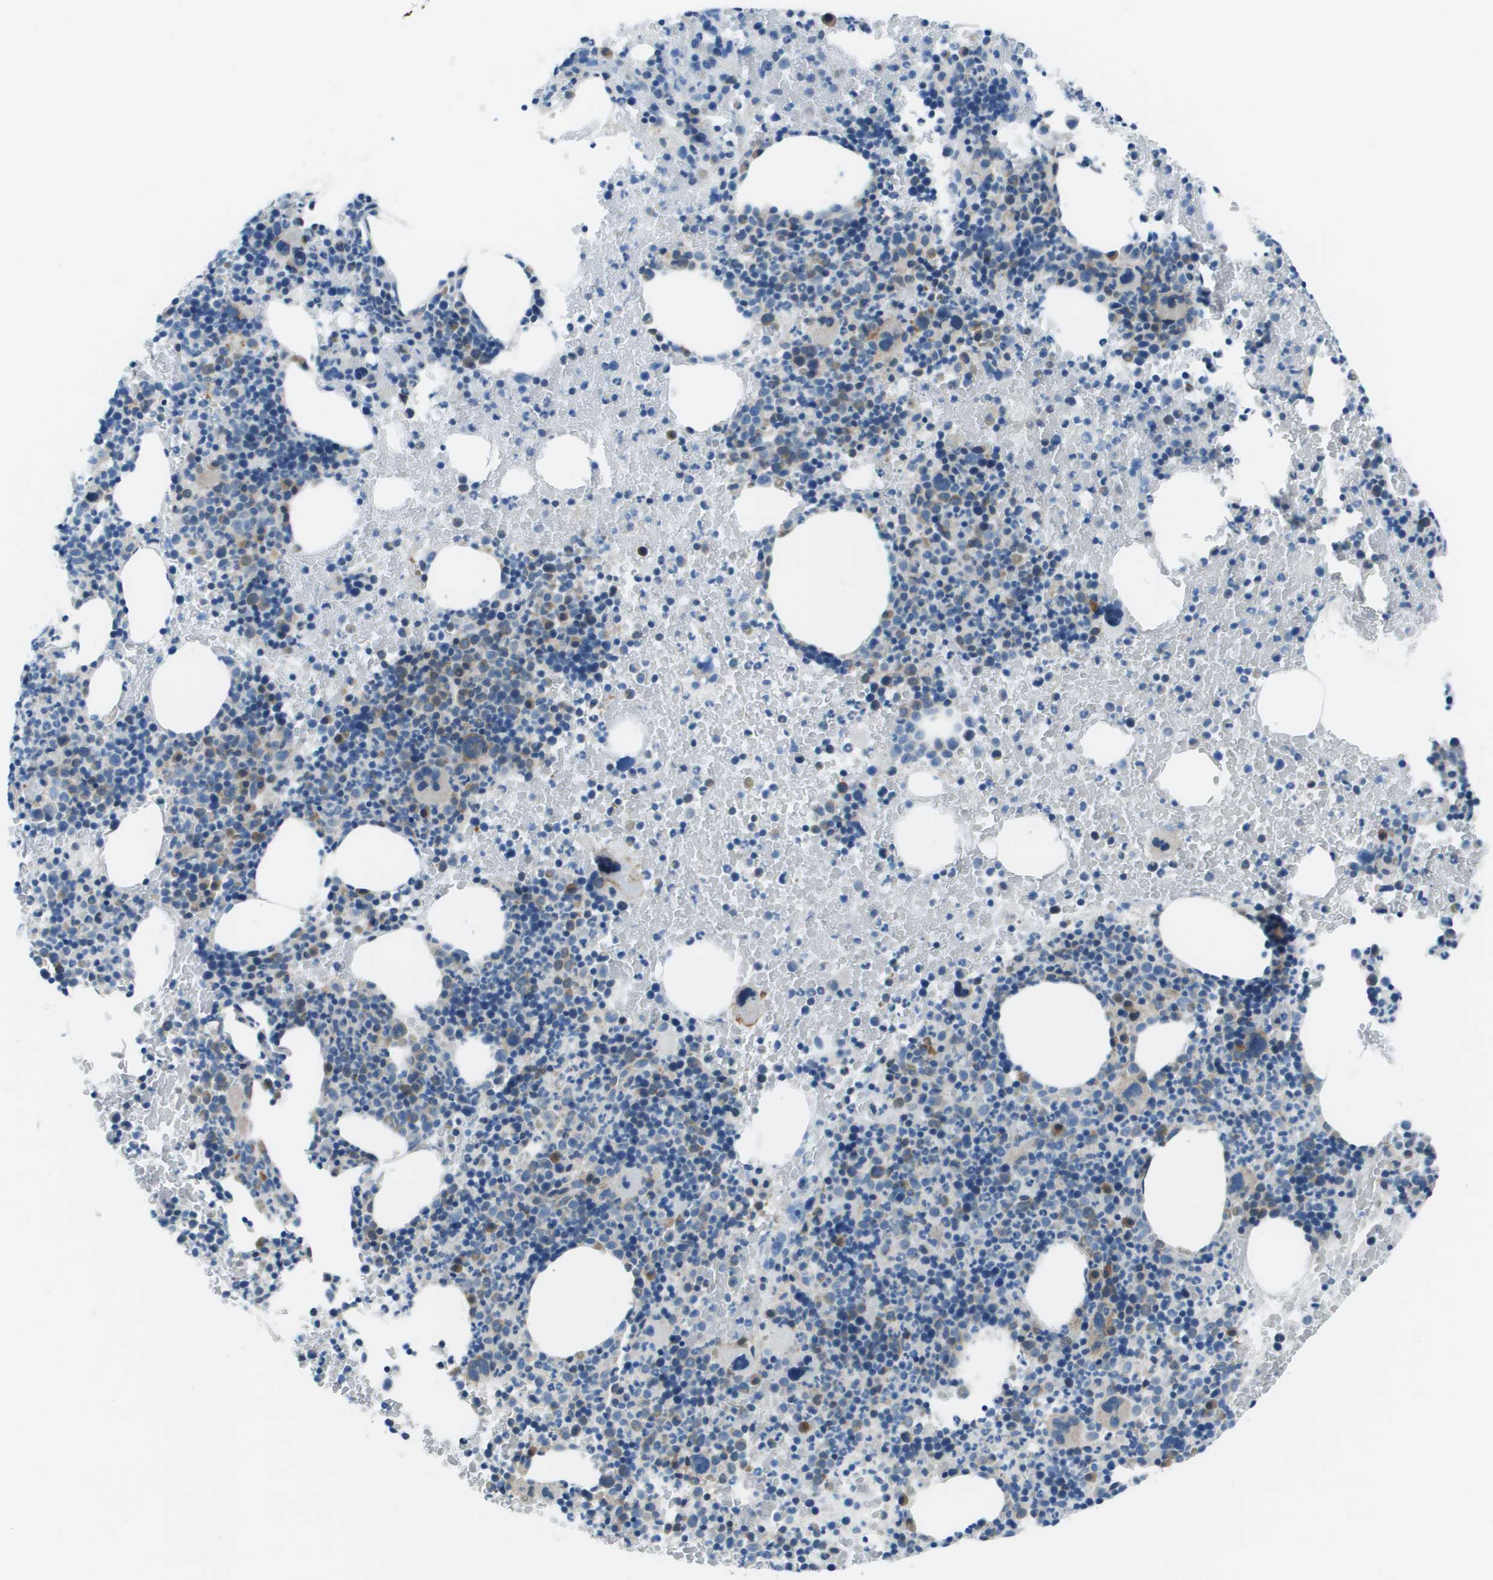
{"staining": {"intensity": "moderate", "quantity": "<25%", "location": "cytoplasmic/membranous"}, "tissue": "bone marrow", "cell_type": "Hematopoietic cells", "image_type": "normal", "snomed": [{"axis": "morphology", "description": "Normal tissue, NOS"}, {"axis": "morphology", "description": "Inflammation, NOS"}, {"axis": "topography", "description": "Bone marrow"}], "caption": "Brown immunohistochemical staining in unremarkable human bone marrow displays moderate cytoplasmic/membranous staining in about <25% of hematopoietic cells. Immunohistochemistry (ihc) stains the protein in brown and the nuclei are stained blue.", "gene": "STIP1", "patient": {"sex": "male", "age": 72}}